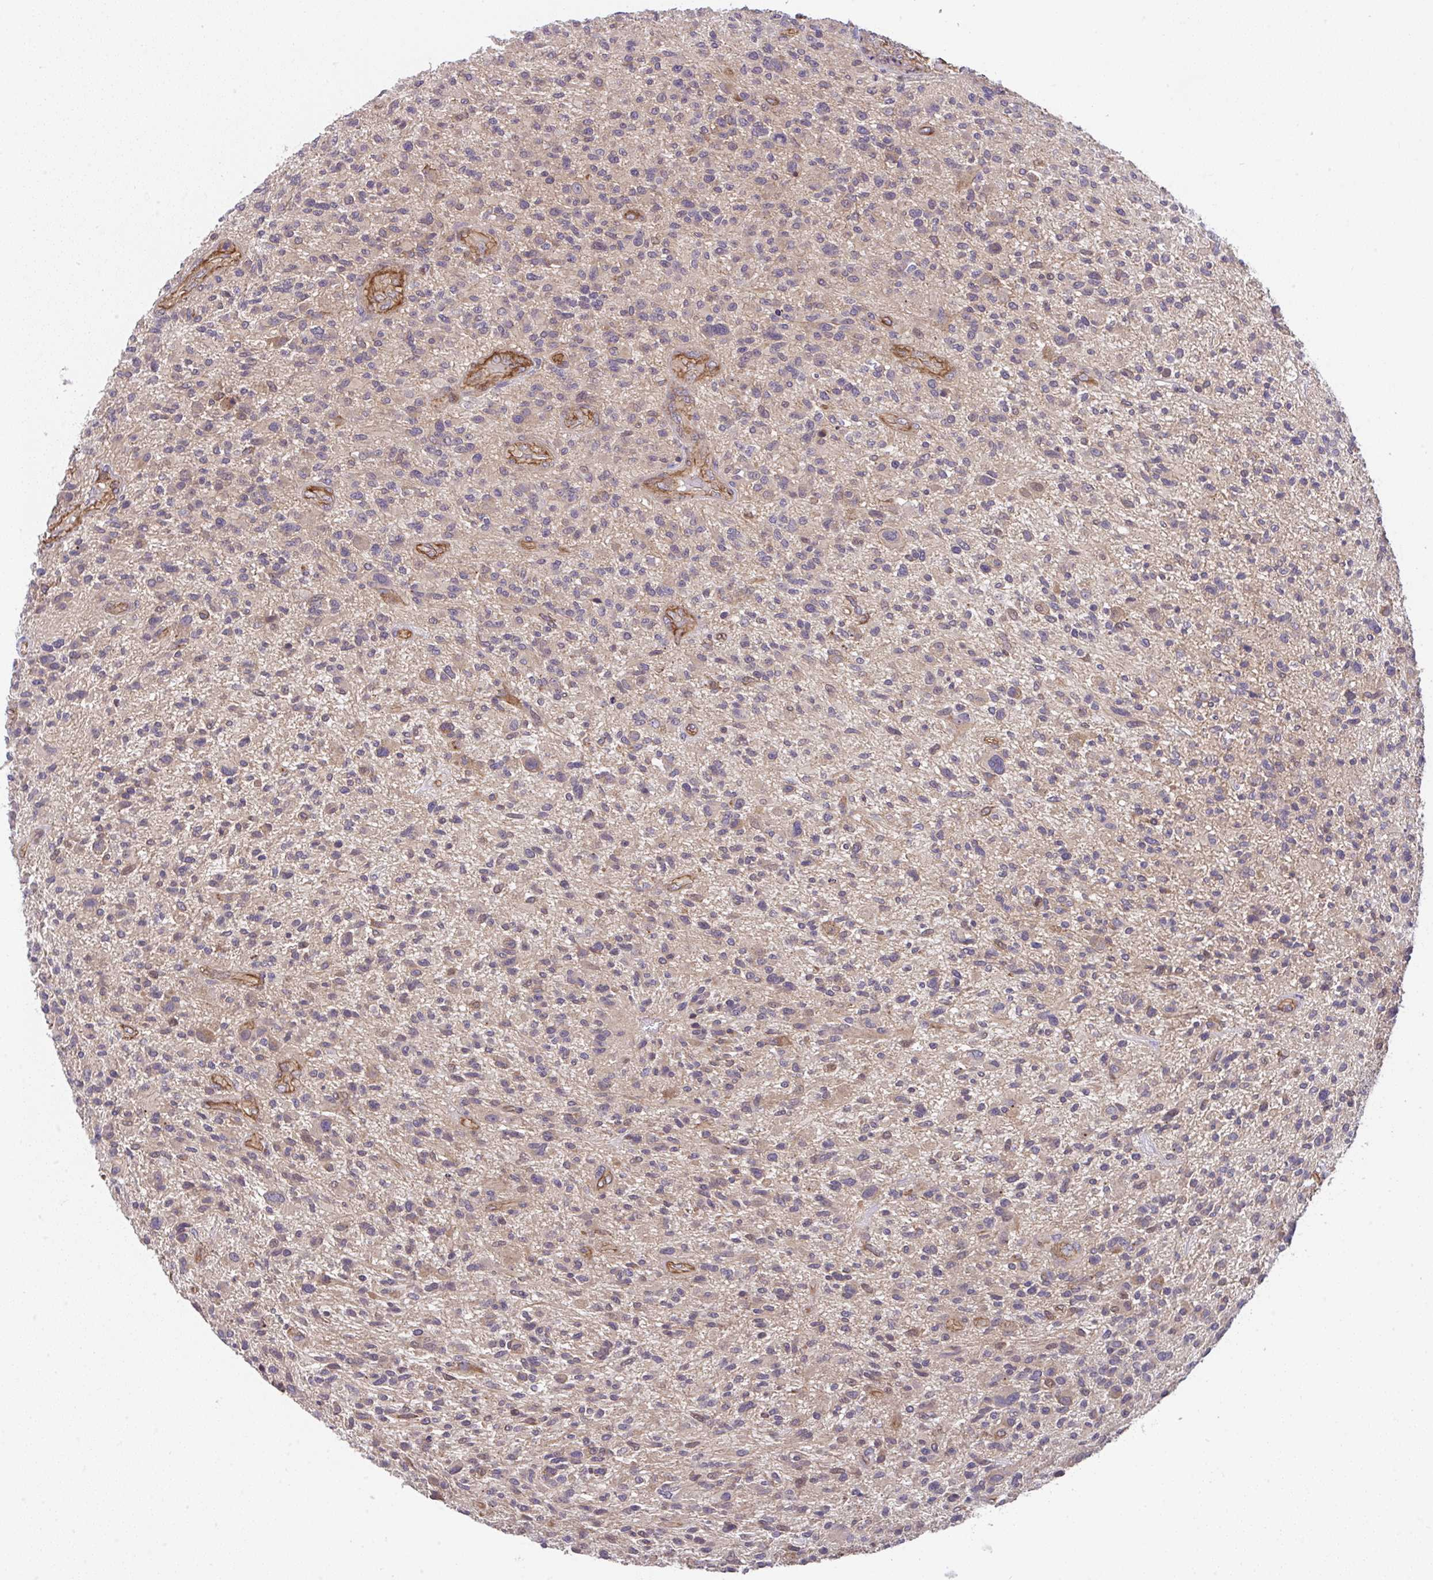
{"staining": {"intensity": "moderate", "quantity": "<25%", "location": "cytoplasmic/membranous"}, "tissue": "glioma", "cell_type": "Tumor cells", "image_type": "cancer", "snomed": [{"axis": "morphology", "description": "Glioma, malignant, High grade"}, {"axis": "topography", "description": "Brain"}], "caption": "The photomicrograph displays immunohistochemical staining of glioma. There is moderate cytoplasmic/membranous staining is identified in about <25% of tumor cells.", "gene": "ZNF696", "patient": {"sex": "male", "age": 47}}